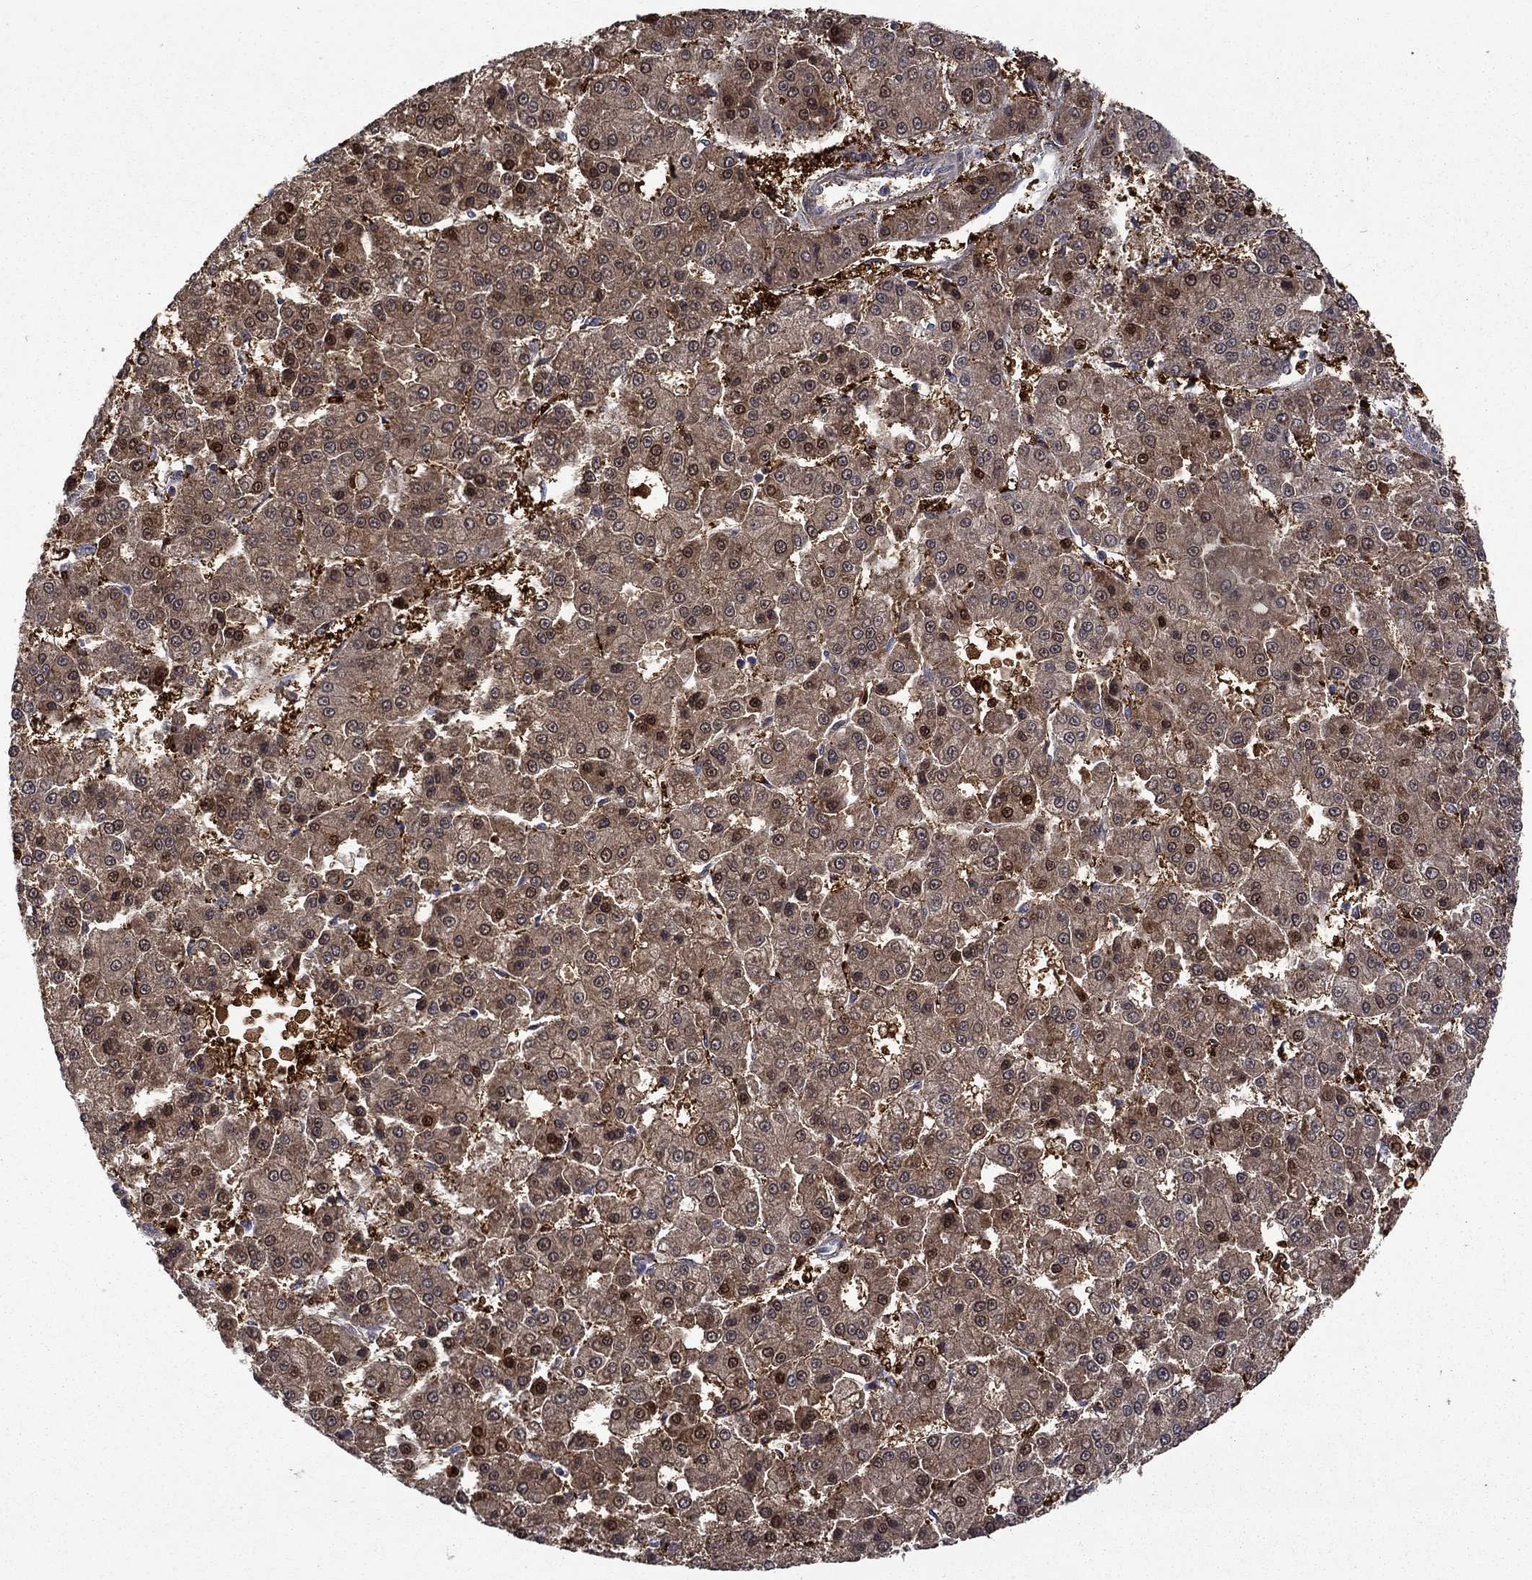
{"staining": {"intensity": "strong", "quantity": "25%-75%", "location": "cytoplasmic/membranous,nuclear"}, "tissue": "liver cancer", "cell_type": "Tumor cells", "image_type": "cancer", "snomed": [{"axis": "morphology", "description": "Carcinoma, Hepatocellular, NOS"}, {"axis": "topography", "description": "Liver"}], "caption": "Immunohistochemical staining of human liver cancer shows high levels of strong cytoplasmic/membranous and nuclear positivity in approximately 25%-75% of tumor cells. The staining was performed using DAB, with brown indicating positive protein expression. Nuclei are stained blue with hematoxylin.", "gene": "CBR1", "patient": {"sex": "male", "age": 70}}